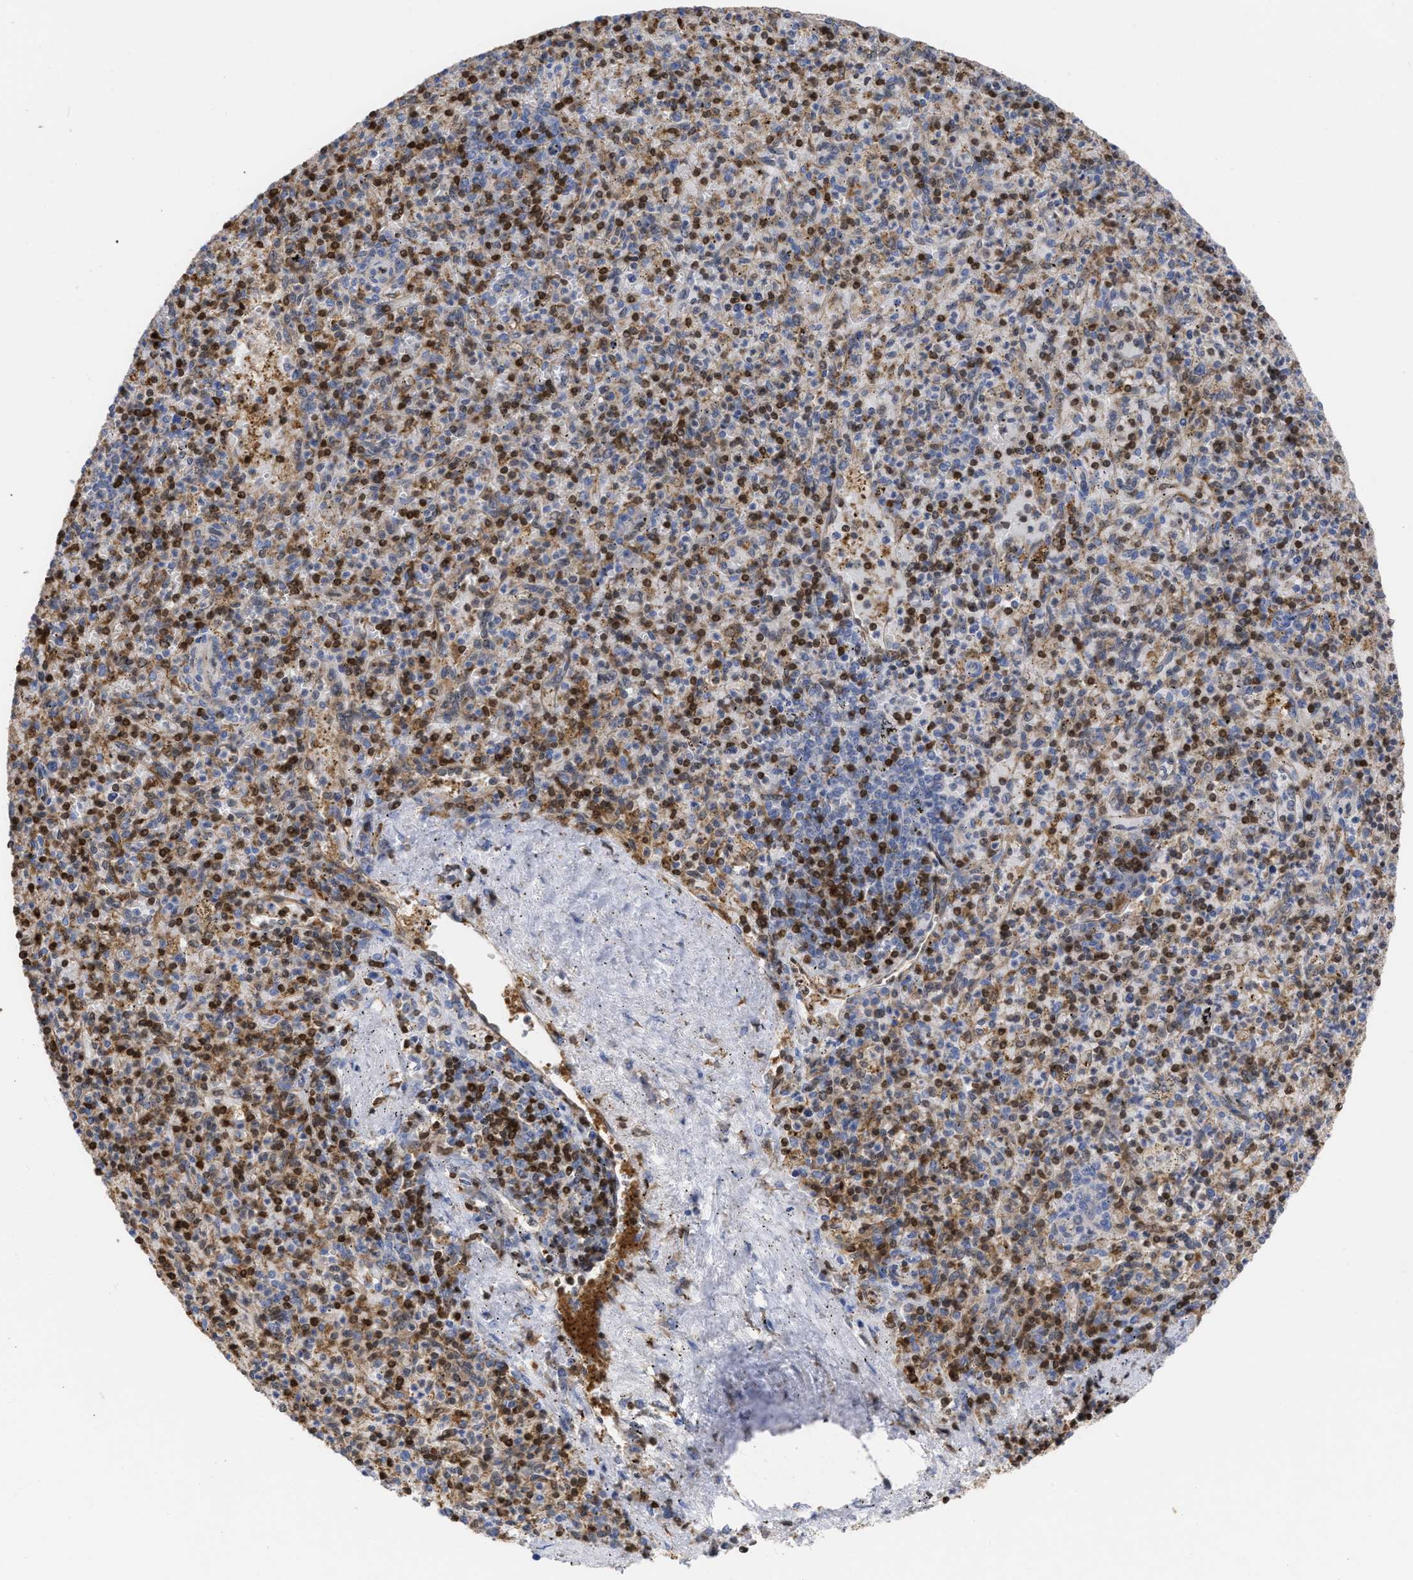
{"staining": {"intensity": "moderate", "quantity": ">75%", "location": "cytoplasmic/membranous,nuclear"}, "tissue": "spleen", "cell_type": "Cells in red pulp", "image_type": "normal", "snomed": [{"axis": "morphology", "description": "Normal tissue, NOS"}, {"axis": "topography", "description": "Spleen"}], "caption": "Spleen was stained to show a protein in brown. There is medium levels of moderate cytoplasmic/membranous,nuclear positivity in about >75% of cells in red pulp. The protein of interest is stained brown, and the nuclei are stained in blue (DAB (3,3'-diaminobenzidine) IHC with brightfield microscopy, high magnification).", "gene": "GIMAP4", "patient": {"sex": "male", "age": 72}}